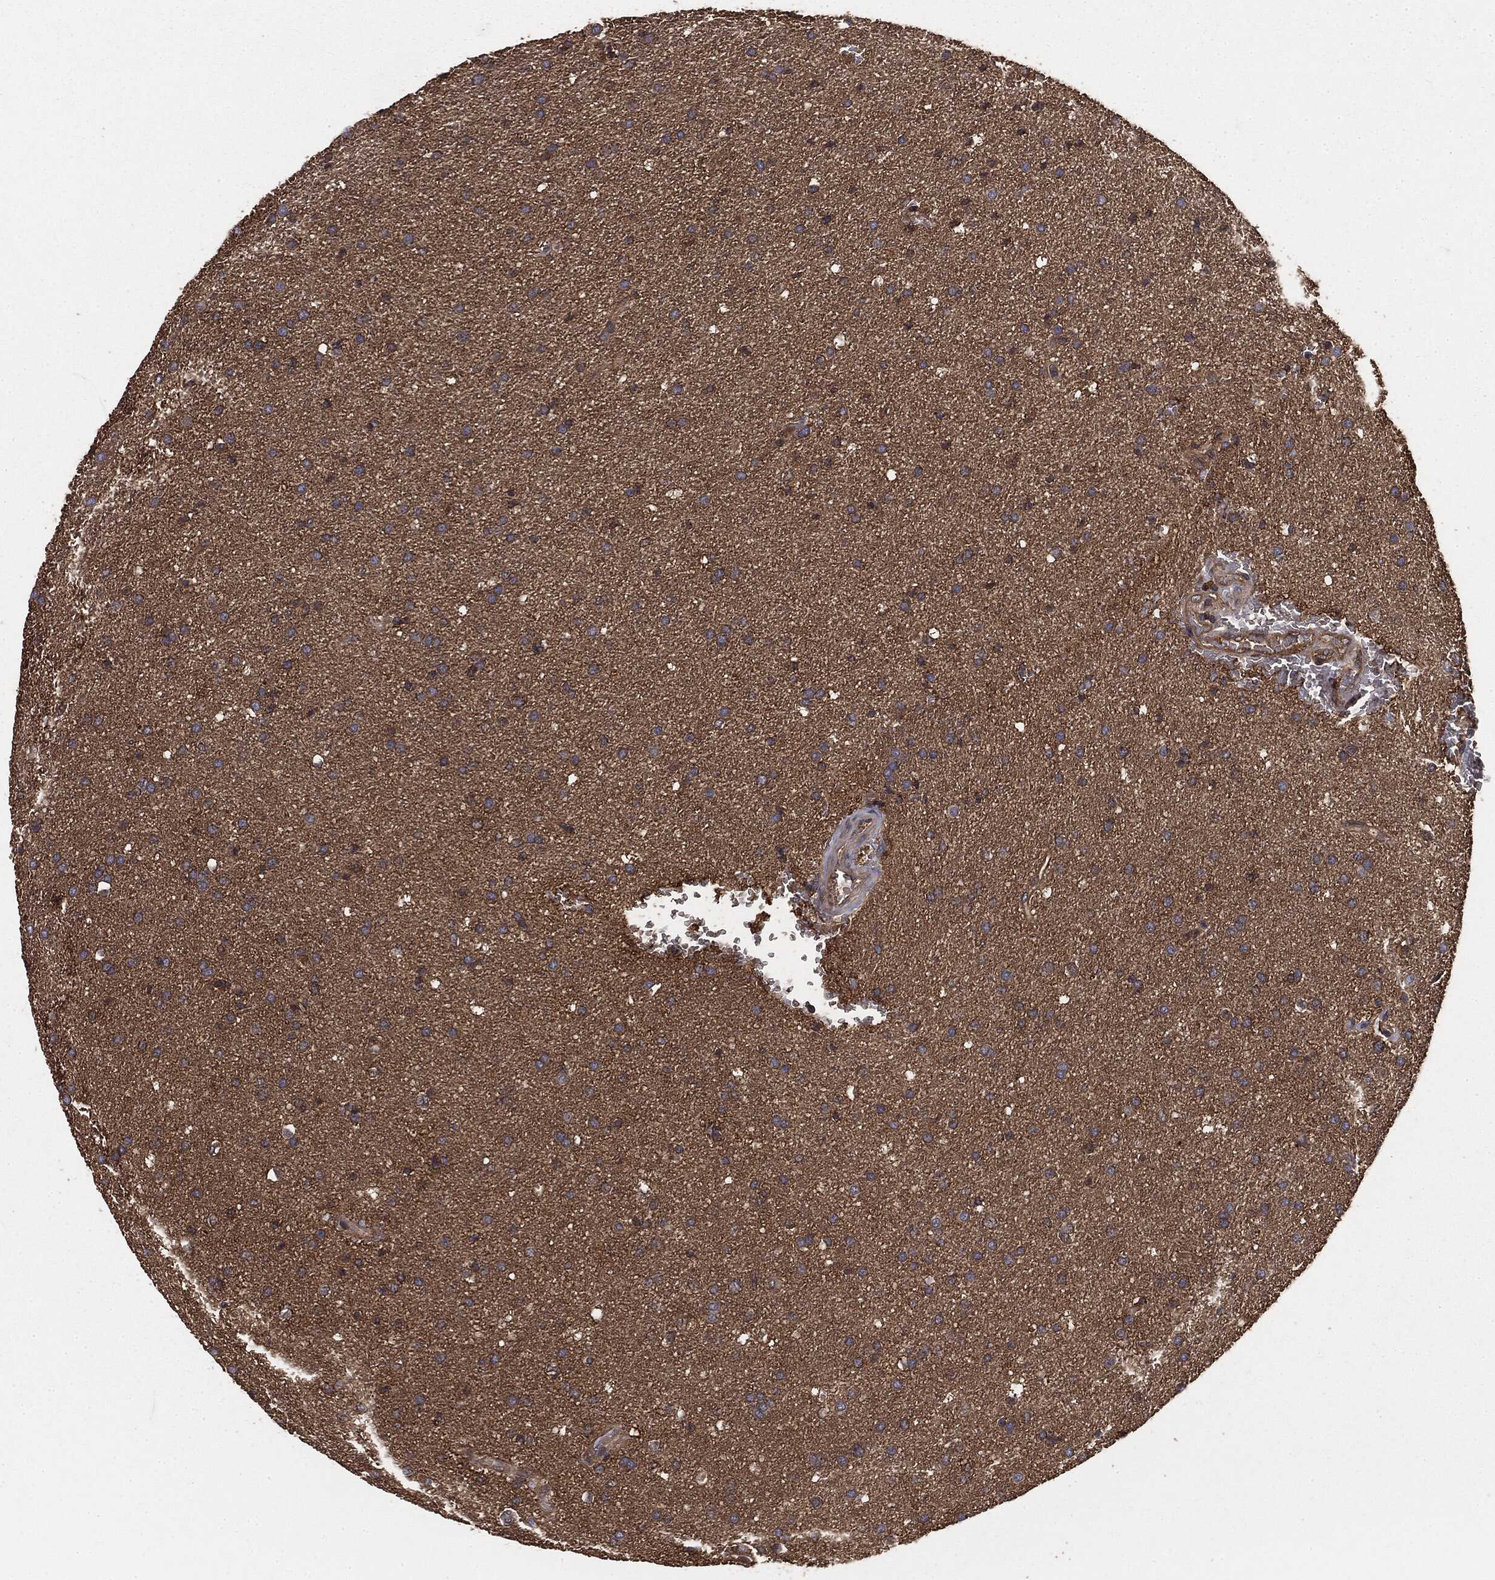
{"staining": {"intensity": "negative", "quantity": "none", "location": "none"}, "tissue": "glioma", "cell_type": "Tumor cells", "image_type": "cancer", "snomed": [{"axis": "morphology", "description": "Glioma, malignant, Low grade"}, {"axis": "topography", "description": "Brain"}], "caption": "Photomicrograph shows no significant protein expression in tumor cells of glioma.", "gene": "GNB5", "patient": {"sex": "female", "age": 37}}